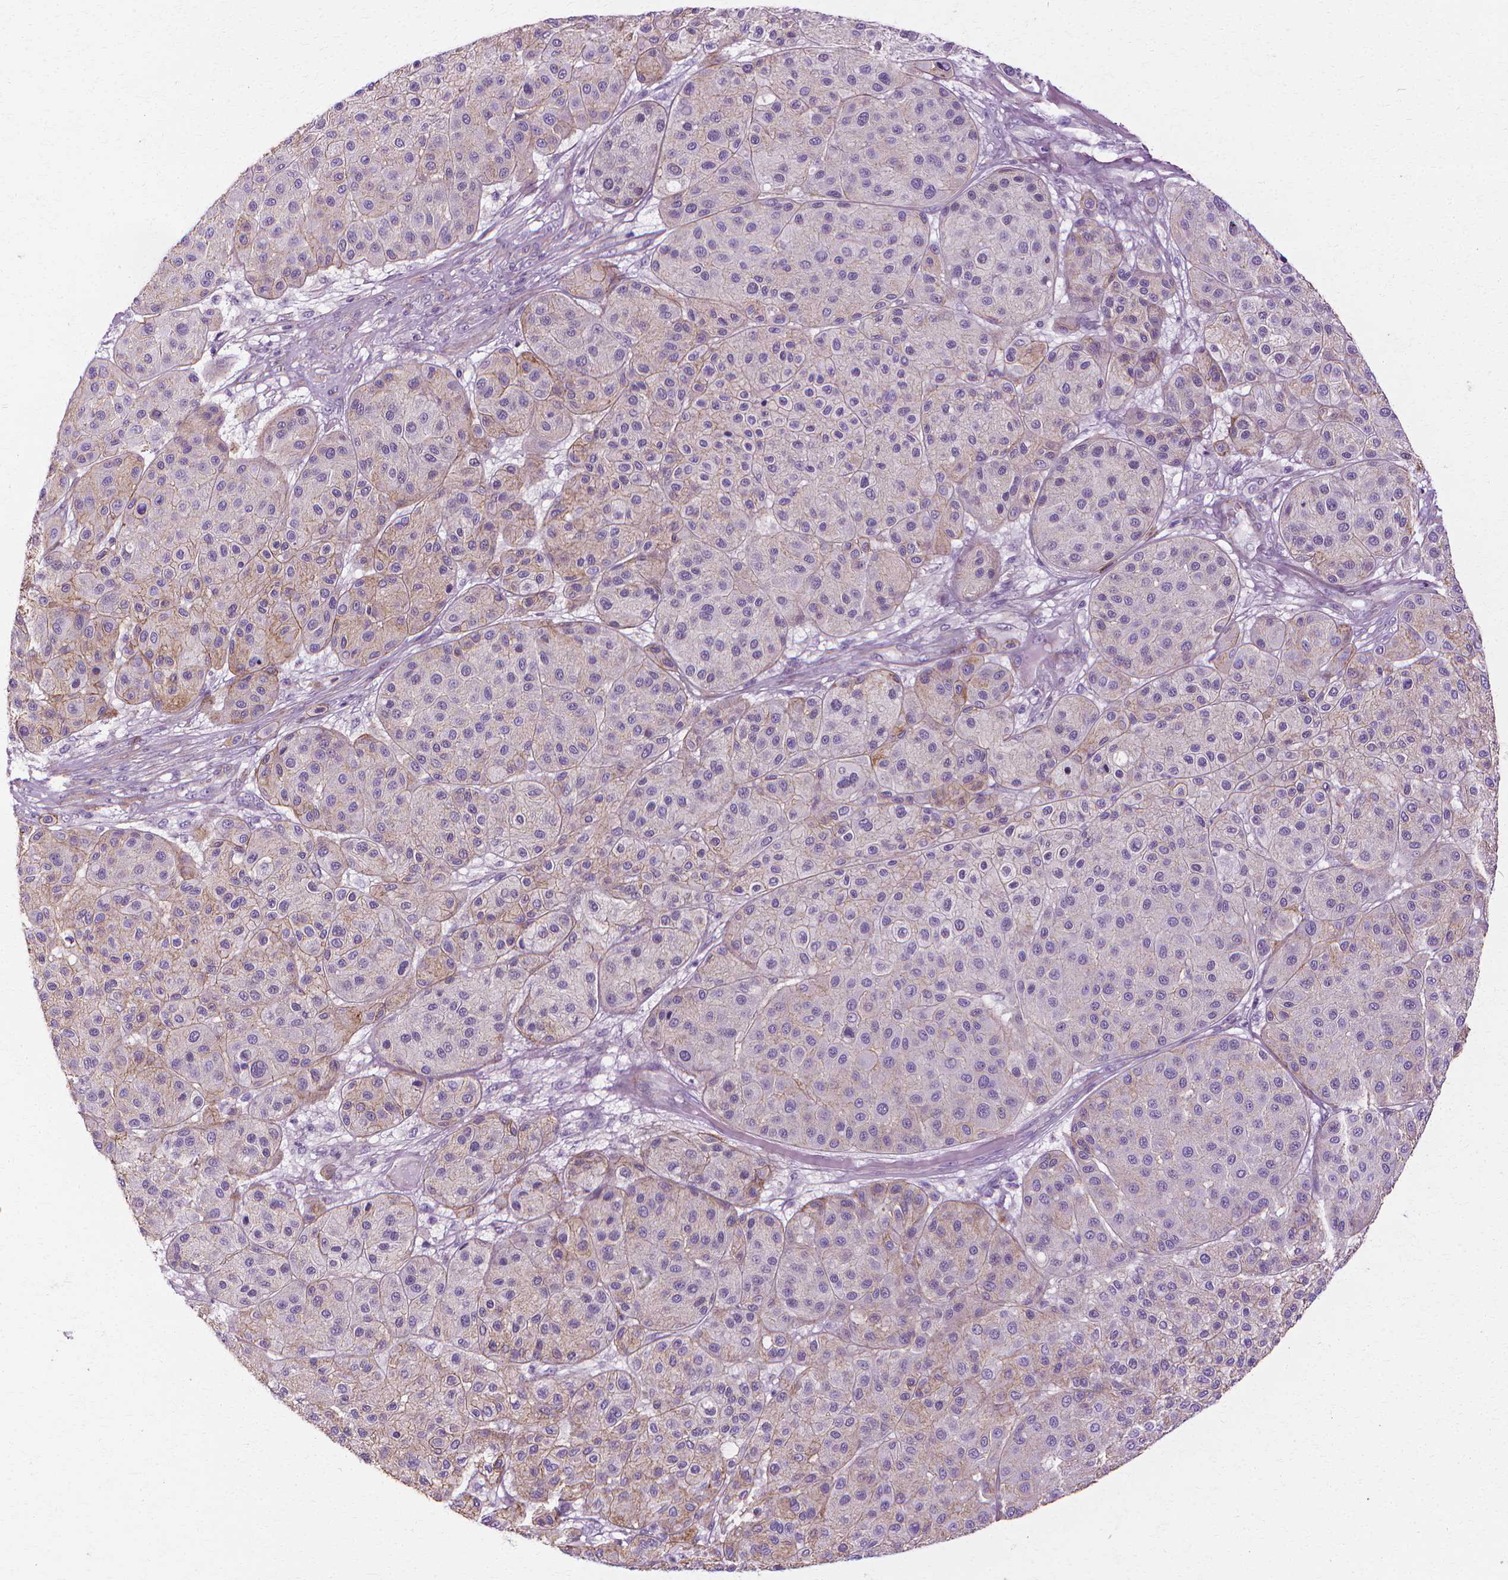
{"staining": {"intensity": "weak", "quantity": "<25%", "location": "cytoplasmic/membranous"}, "tissue": "melanoma", "cell_type": "Tumor cells", "image_type": "cancer", "snomed": [{"axis": "morphology", "description": "Malignant melanoma, Metastatic site"}, {"axis": "topography", "description": "Smooth muscle"}], "caption": "This is an IHC photomicrograph of malignant melanoma (metastatic site). There is no expression in tumor cells.", "gene": "CFAP157", "patient": {"sex": "male", "age": 41}}